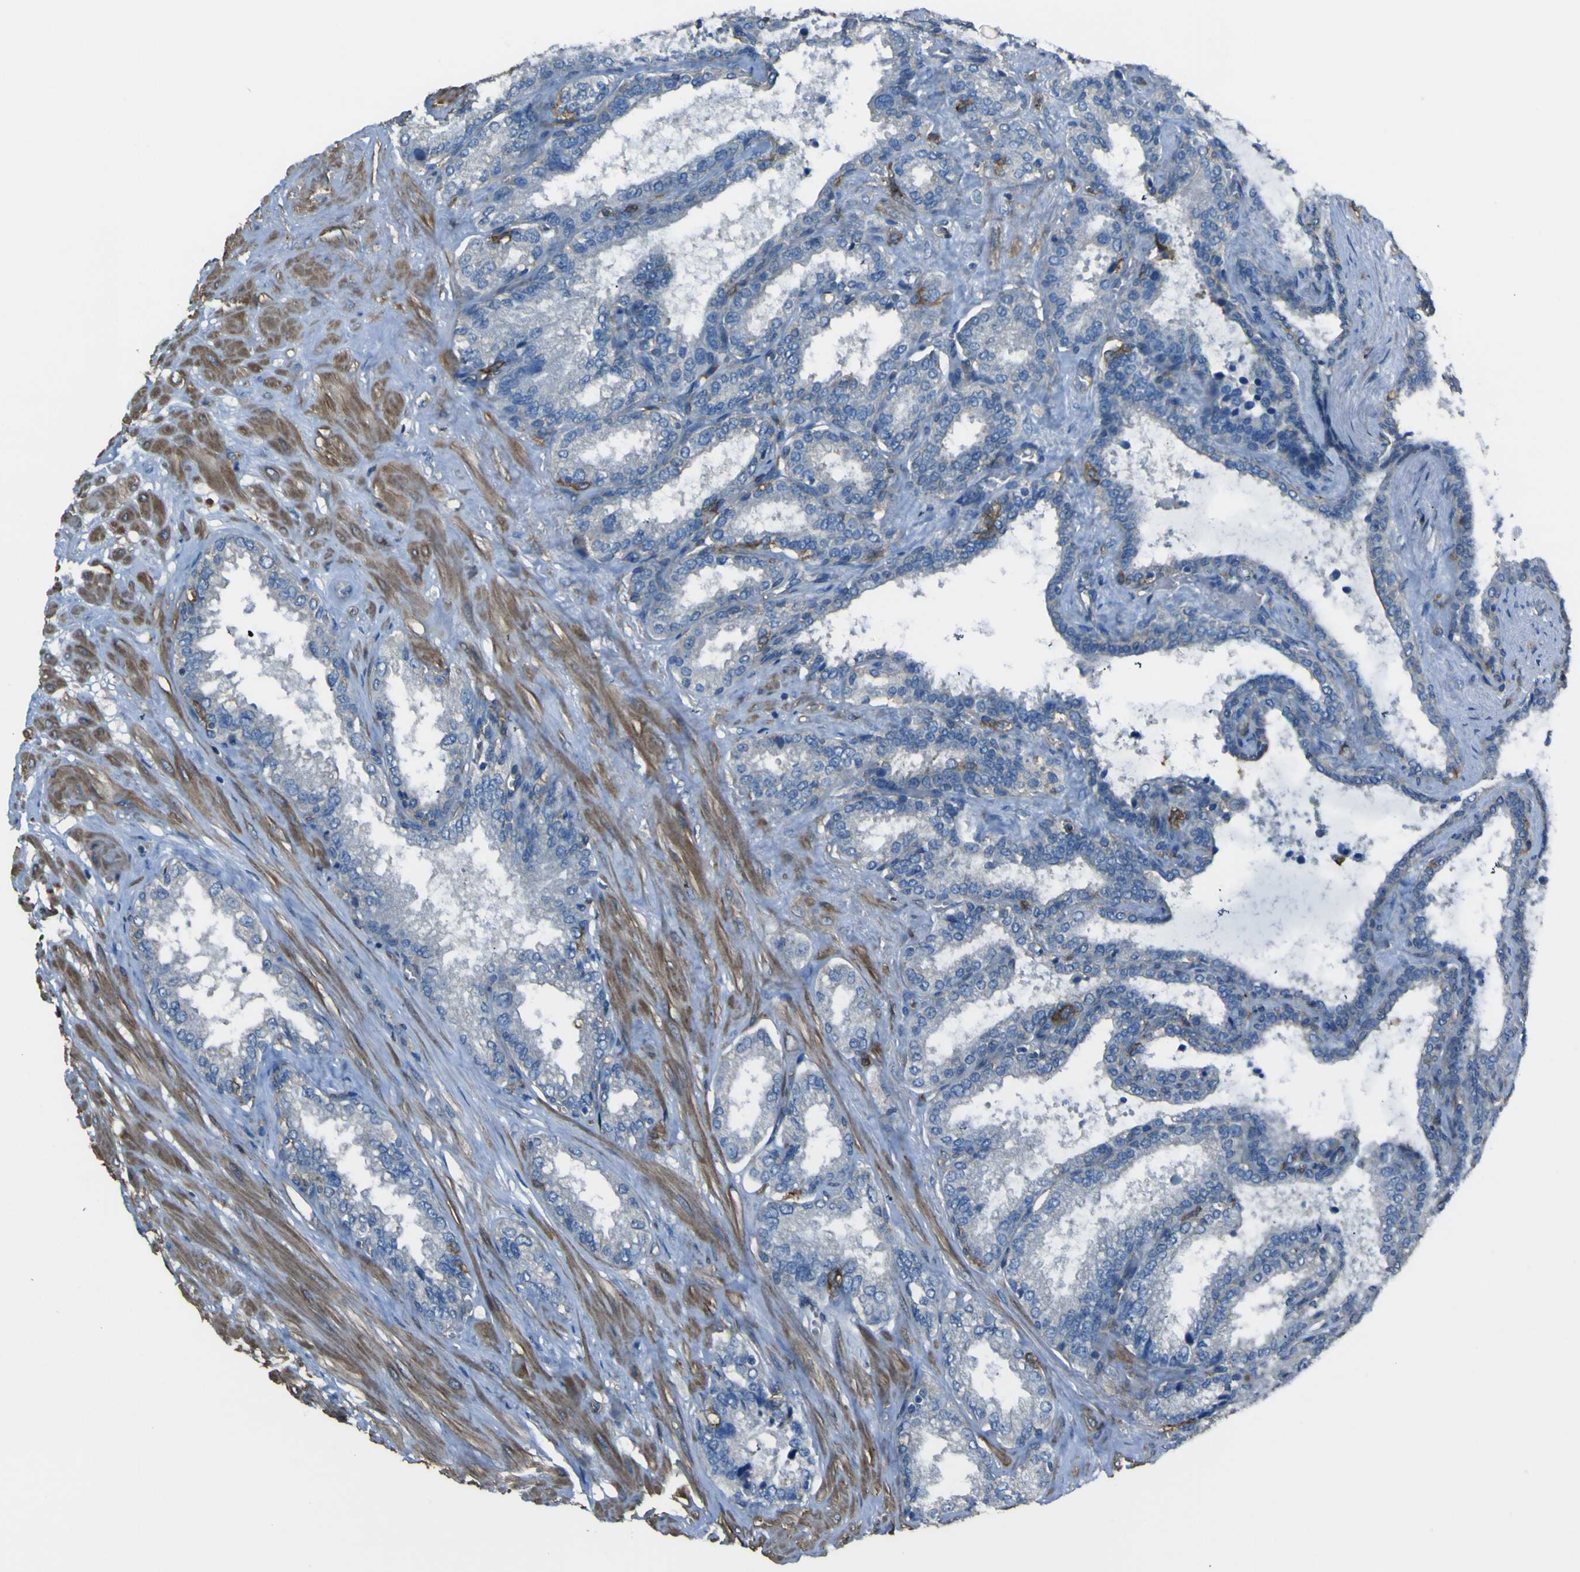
{"staining": {"intensity": "negative", "quantity": "none", "location": "none"}, "tissue": "seminal vesicle", "cell_type": "Glandular cells", "image_type": "normal", "snomed": [{"axis": "morphology", "description": "Normal tissue, NOS"}, {"axis": "topography", "description": "Seminal veicle"}], "caption": "This is a image of immunohistochemistry (IHC) staining of normal seminal vesicle, which shows no staining in glandular cells.", "gene": "LAIR1", "patient": {"sex": "male", "age": 46}}